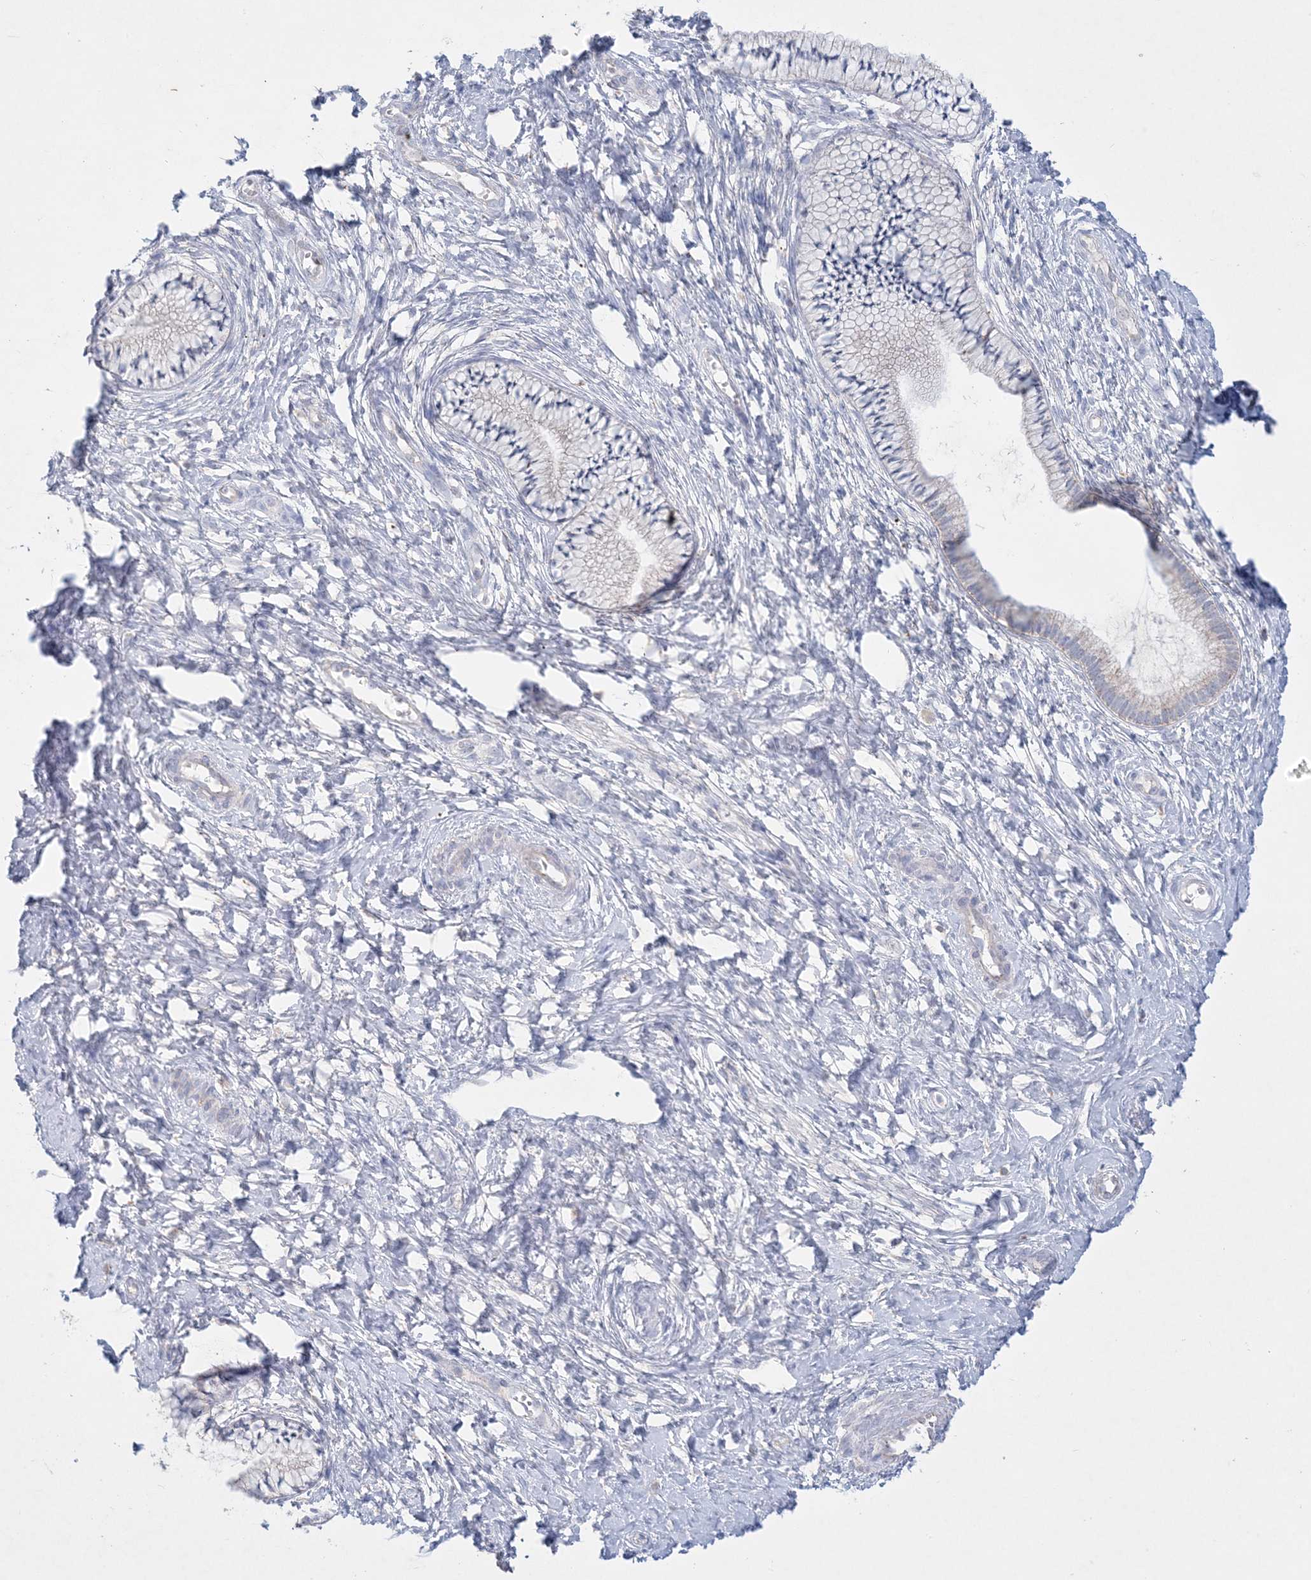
{"staining": {"intensity": "weak", "quantity": "<25%", "location": "cytoplasmic/membranous"}, "tissue": "cervix", "cell_type": "Glandular cells", "image_type": "normal", "snomed": [{"axis": "morphology", "description": "Normal tissue, NOS"}, {"axis": "topography", "description": "Cervix"}], "caption": "Cervix stained for a protein using immunohistochemistry shows no staining glandular cells.", "gene": "KCTD6", "patient": {"sex": "female", "age": 36}}